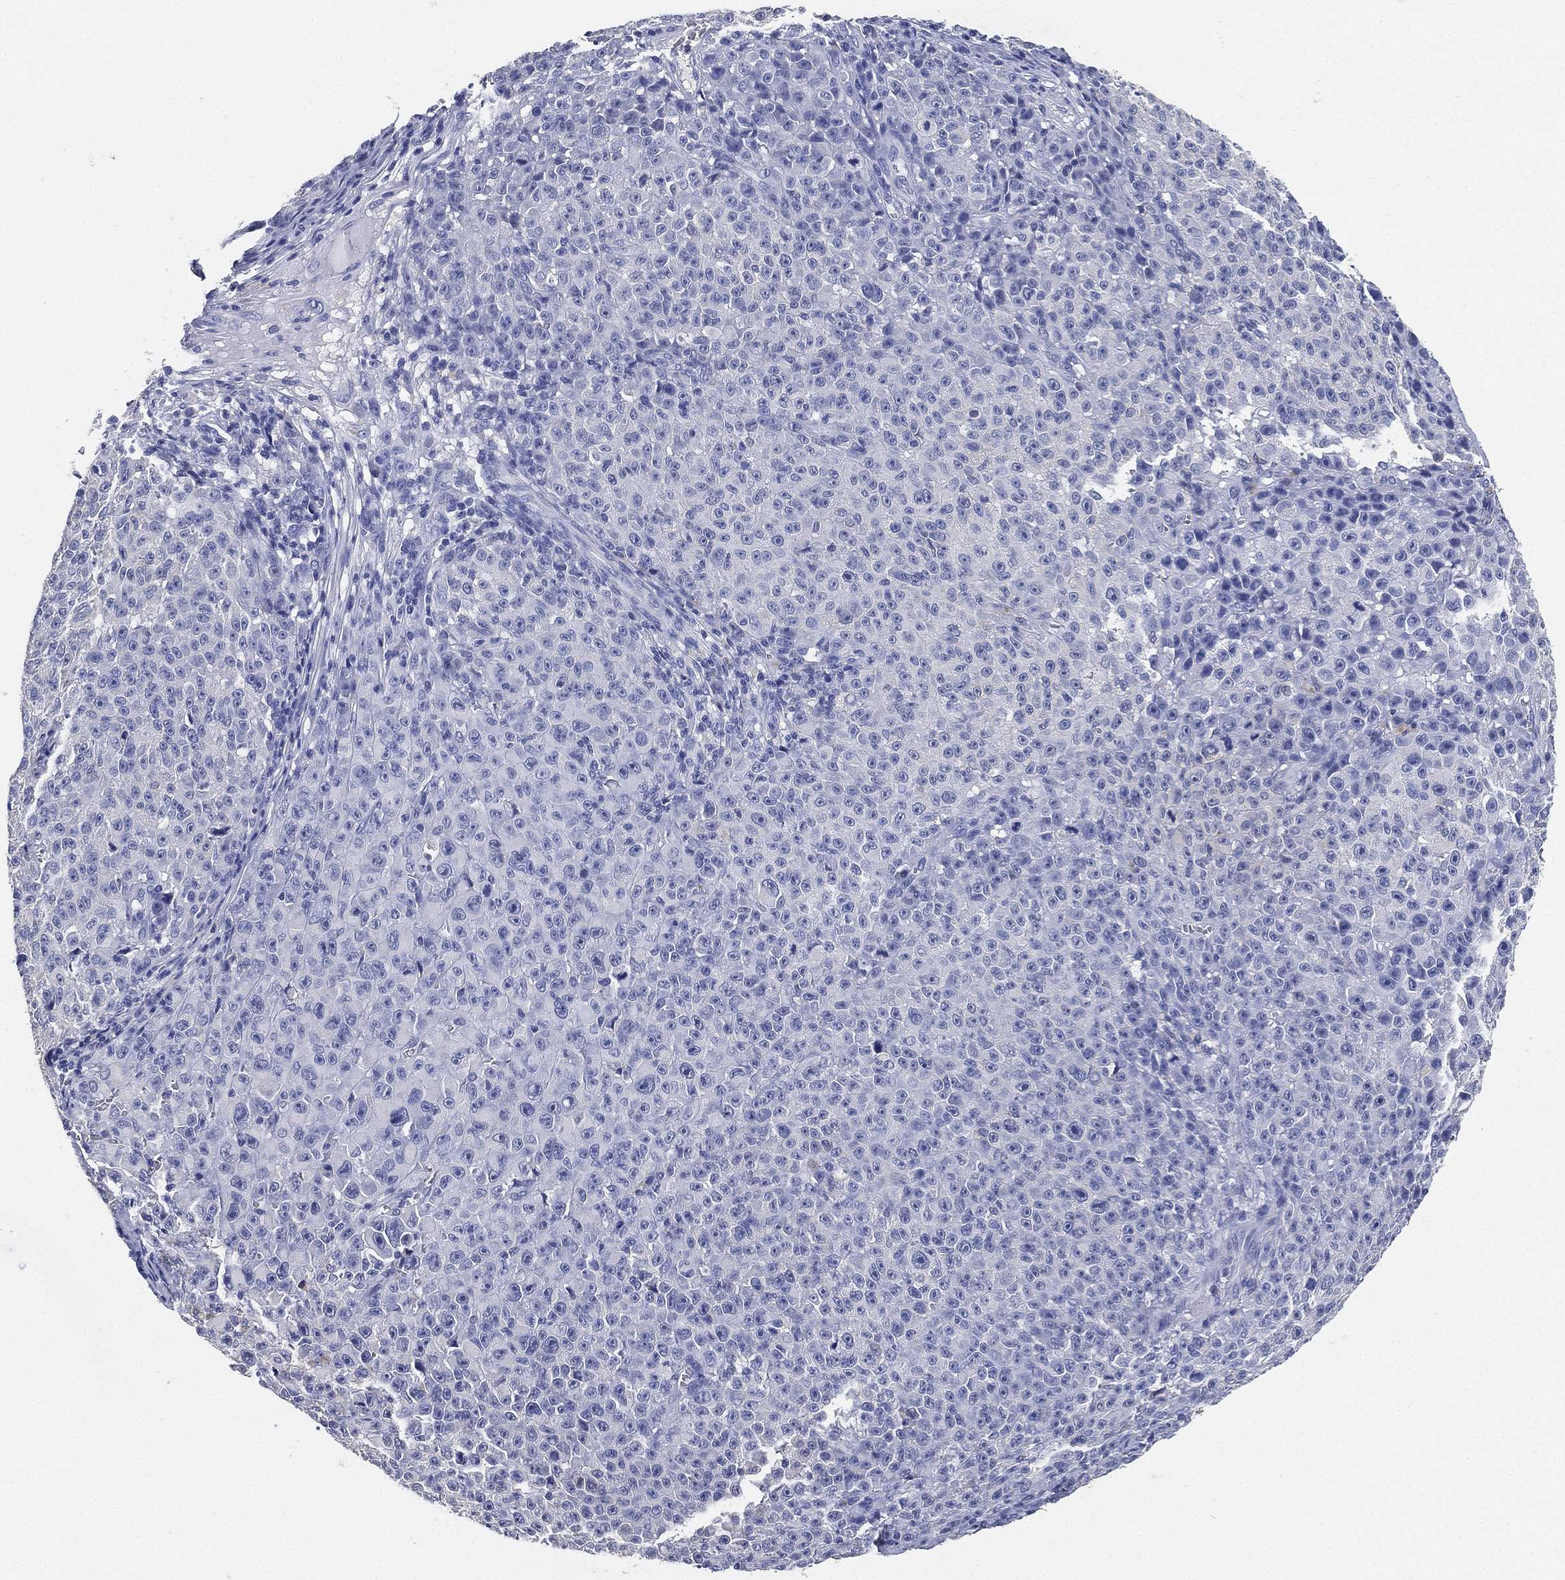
{"staining": {"intensity": "negative", "quantity": "none", "location": "none"}, "tissue": "melanoma", "cell_type": "Tumor cells", "image_type": "cancer", "snomed": [{"axis": "morphology", "description": "Malignant melanoma, NOS"}, {"axis": "topography", "description": "Skin"}], "caption": "A histopathology image of human malignant melanoma is negative for staining in tumor cells. Brightfield microscopy of immunohistochemistry stained with DAB (3,3'-diaminobenzidine) (brown) and hematoxylin (blue), captured at high magnification.", "gene": "IYD", "patient": {"sex": "female", "age": 82}}